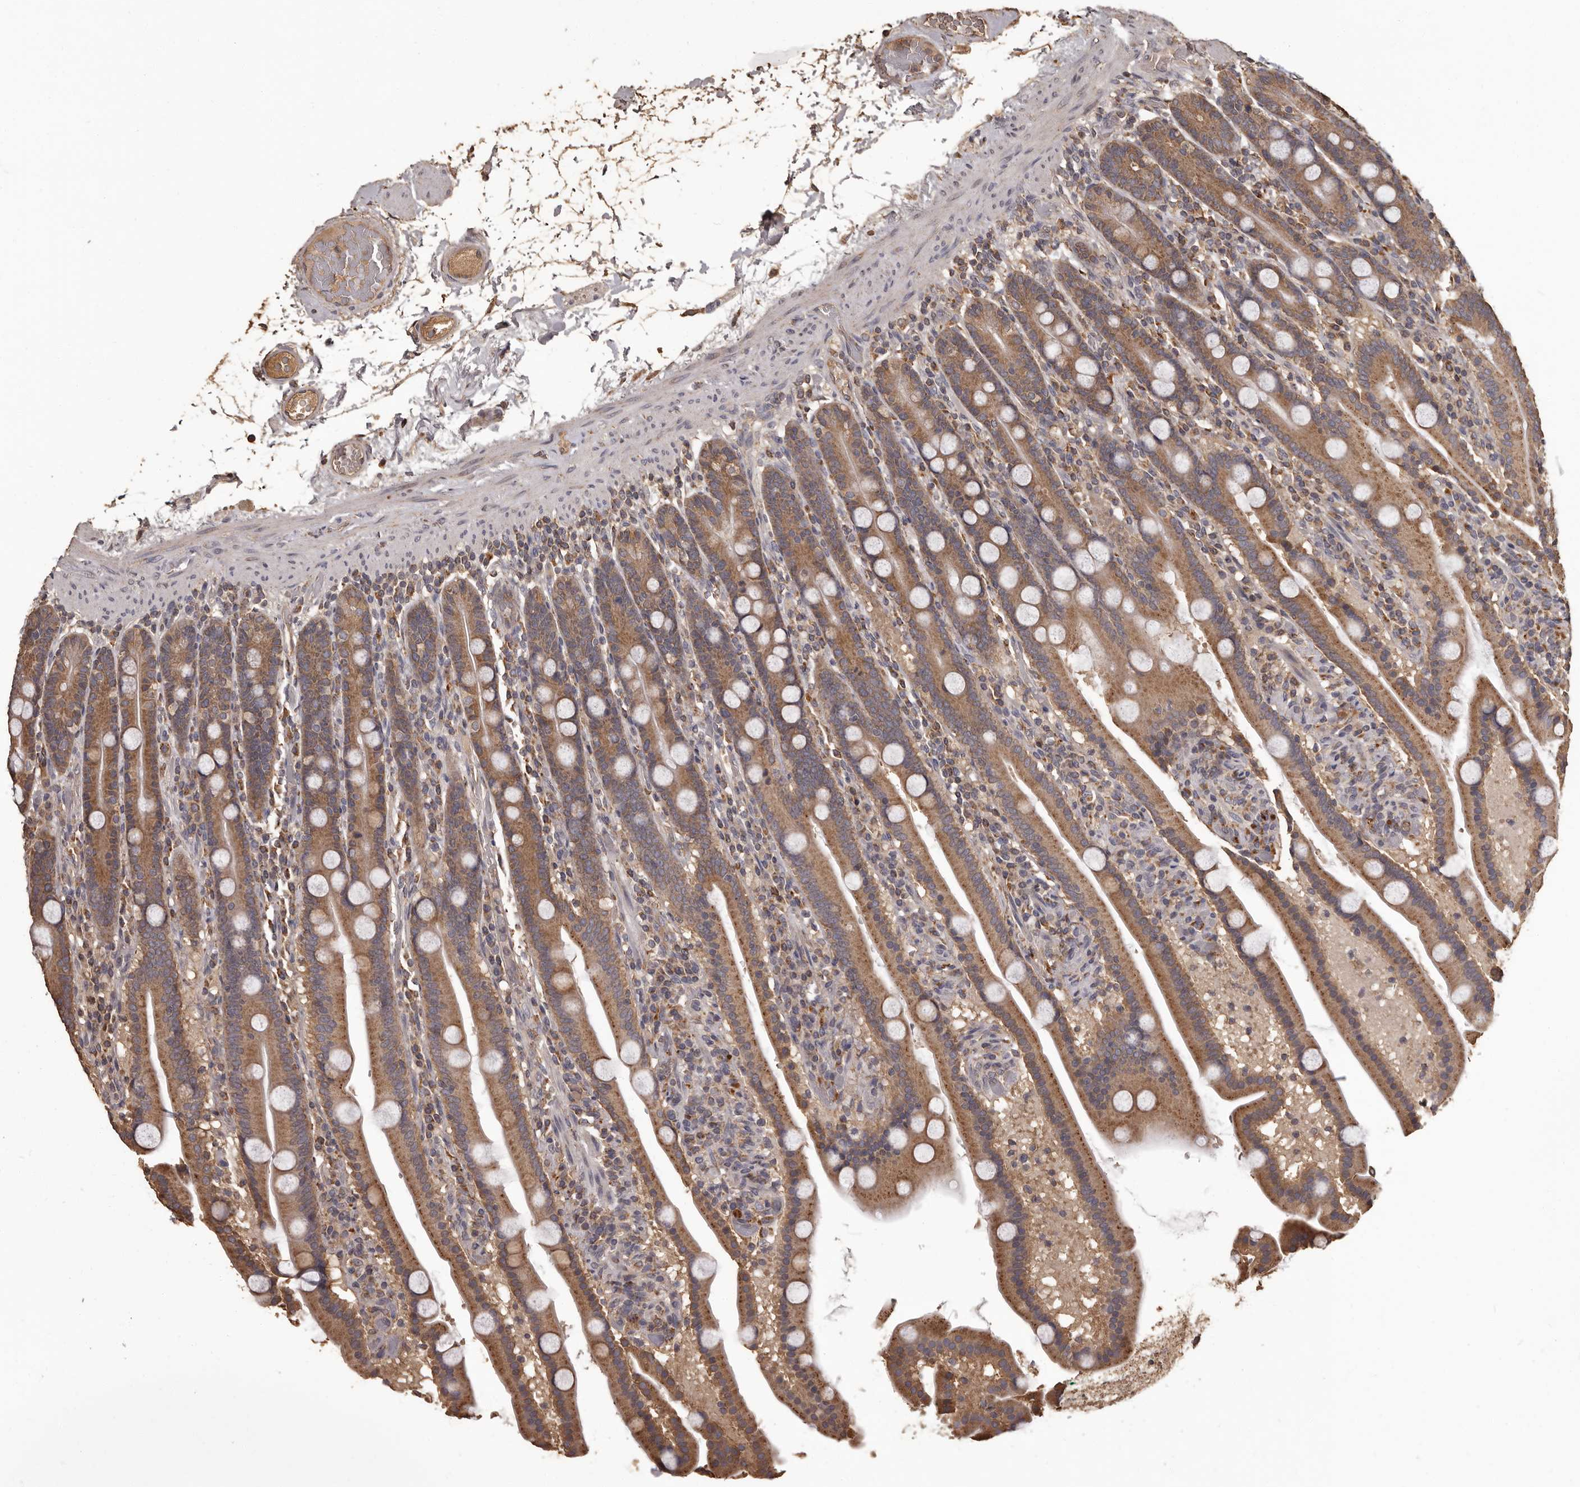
{"staining": {"intensity": "moderate", "quantity": ">75%", "location": "cytoplasmic/membranous"}, "tissue": "duodenum", "cell_type": "Glandular cells", "image_type": "normal", "snomed": [{"axis": "morphology", "description": "Normal tissue, NOS"}, {"axis": "topography", "description": "Duodenum"}], "caption": "Moderate cytoplasmic/membranous staining is seen in about >75% of glandular cells in unremarkable duodenum. The protein is stained brown, and the nuclei are stained in blue (DAB (3,3'-diaminobenzidine) IHC with brightfield microscopy, high magnification).", "gene": "MGAT5", "patient": {"sex": "male", "age": 55}}